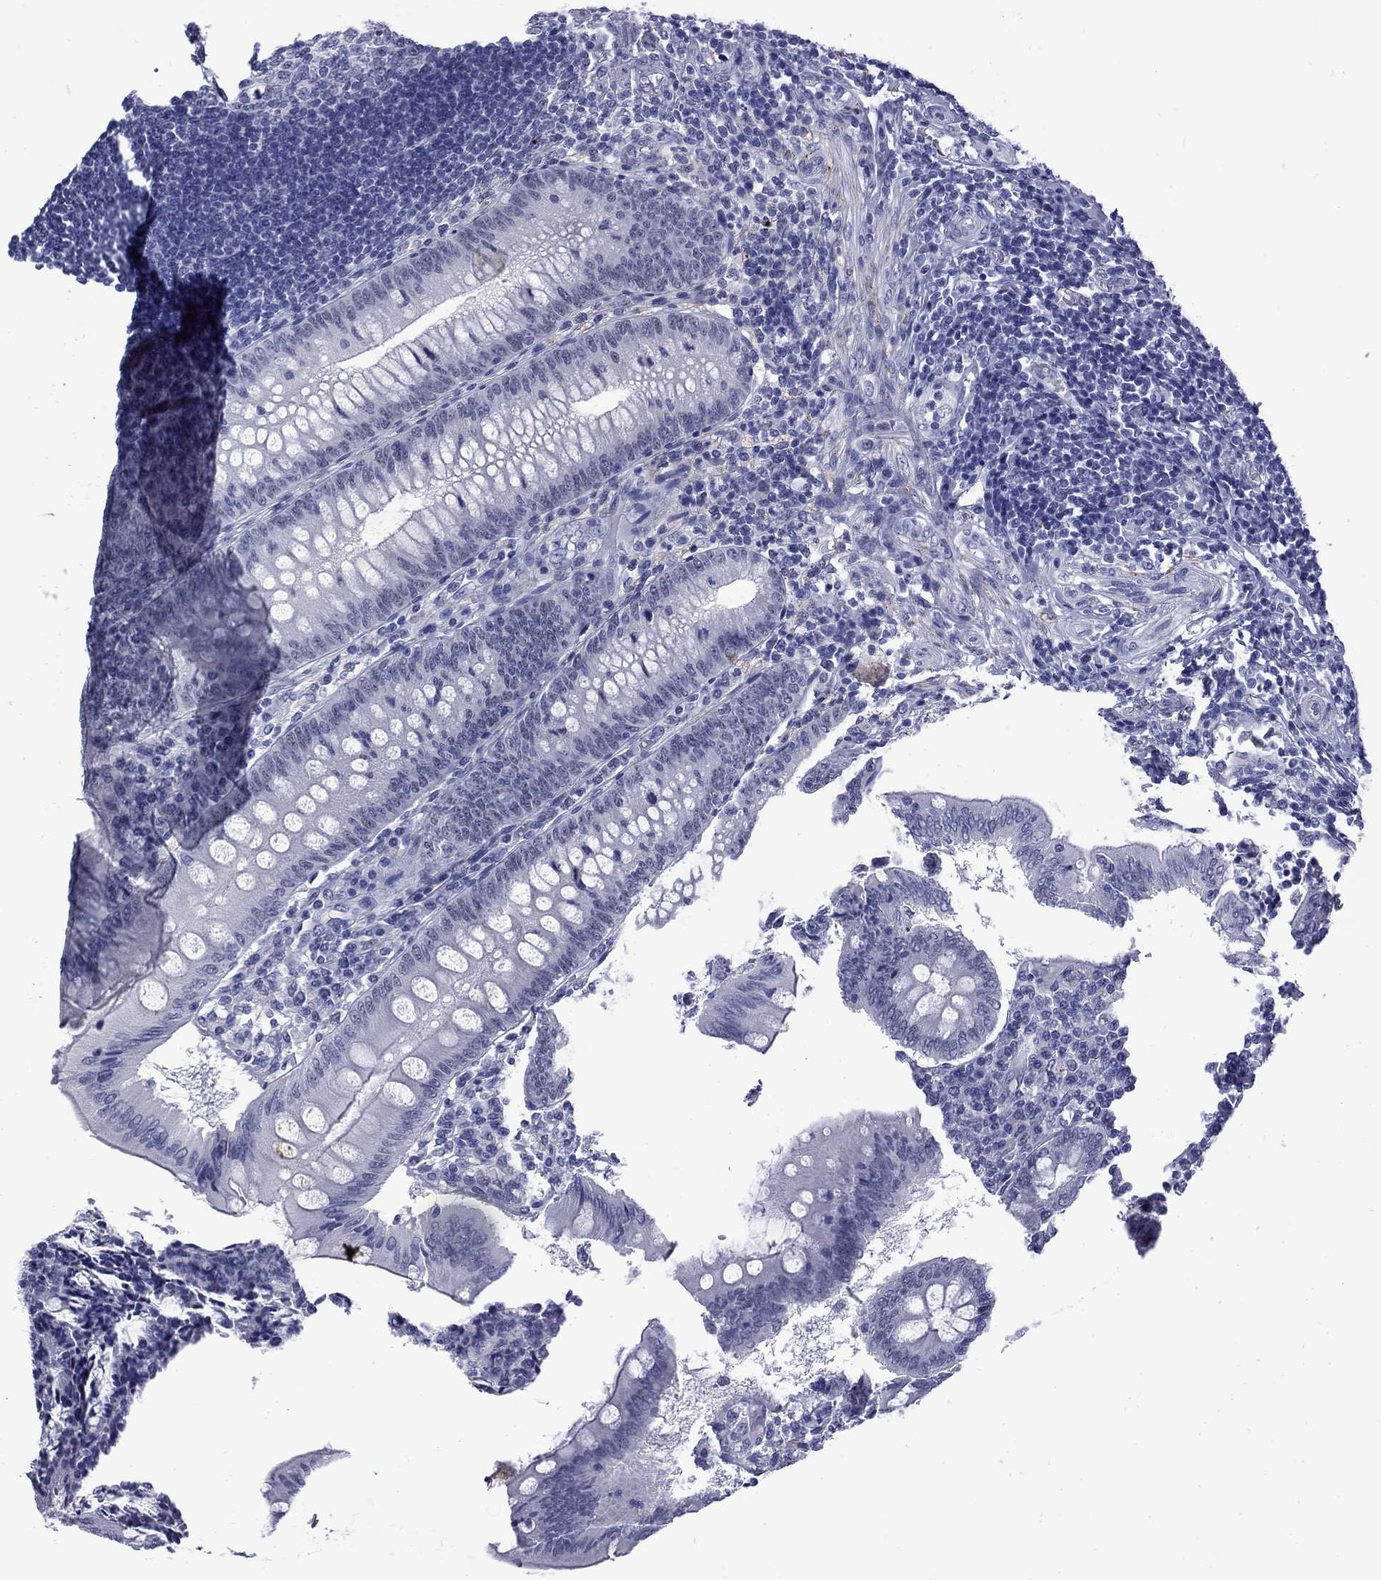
{"staining": {"intensity": "negative", "quantity": "none", "location": "none"}, "tissue": "appendix", "cell_type": "Glandular cells", "image_type": "normal", "snomed": [{"axis": "morphology", "description": "Normal tissue, NOS"}, {"axis": "morphology", "description": "Inflammation, NOS"}, {"axis": "topography", "description": "Appendix"}], "caption": "Protein analysis of benign appendix shows no significant positivity in glandular cells.", "gene": "MGARP", "patient": {"sex": "male", "age": 16}}